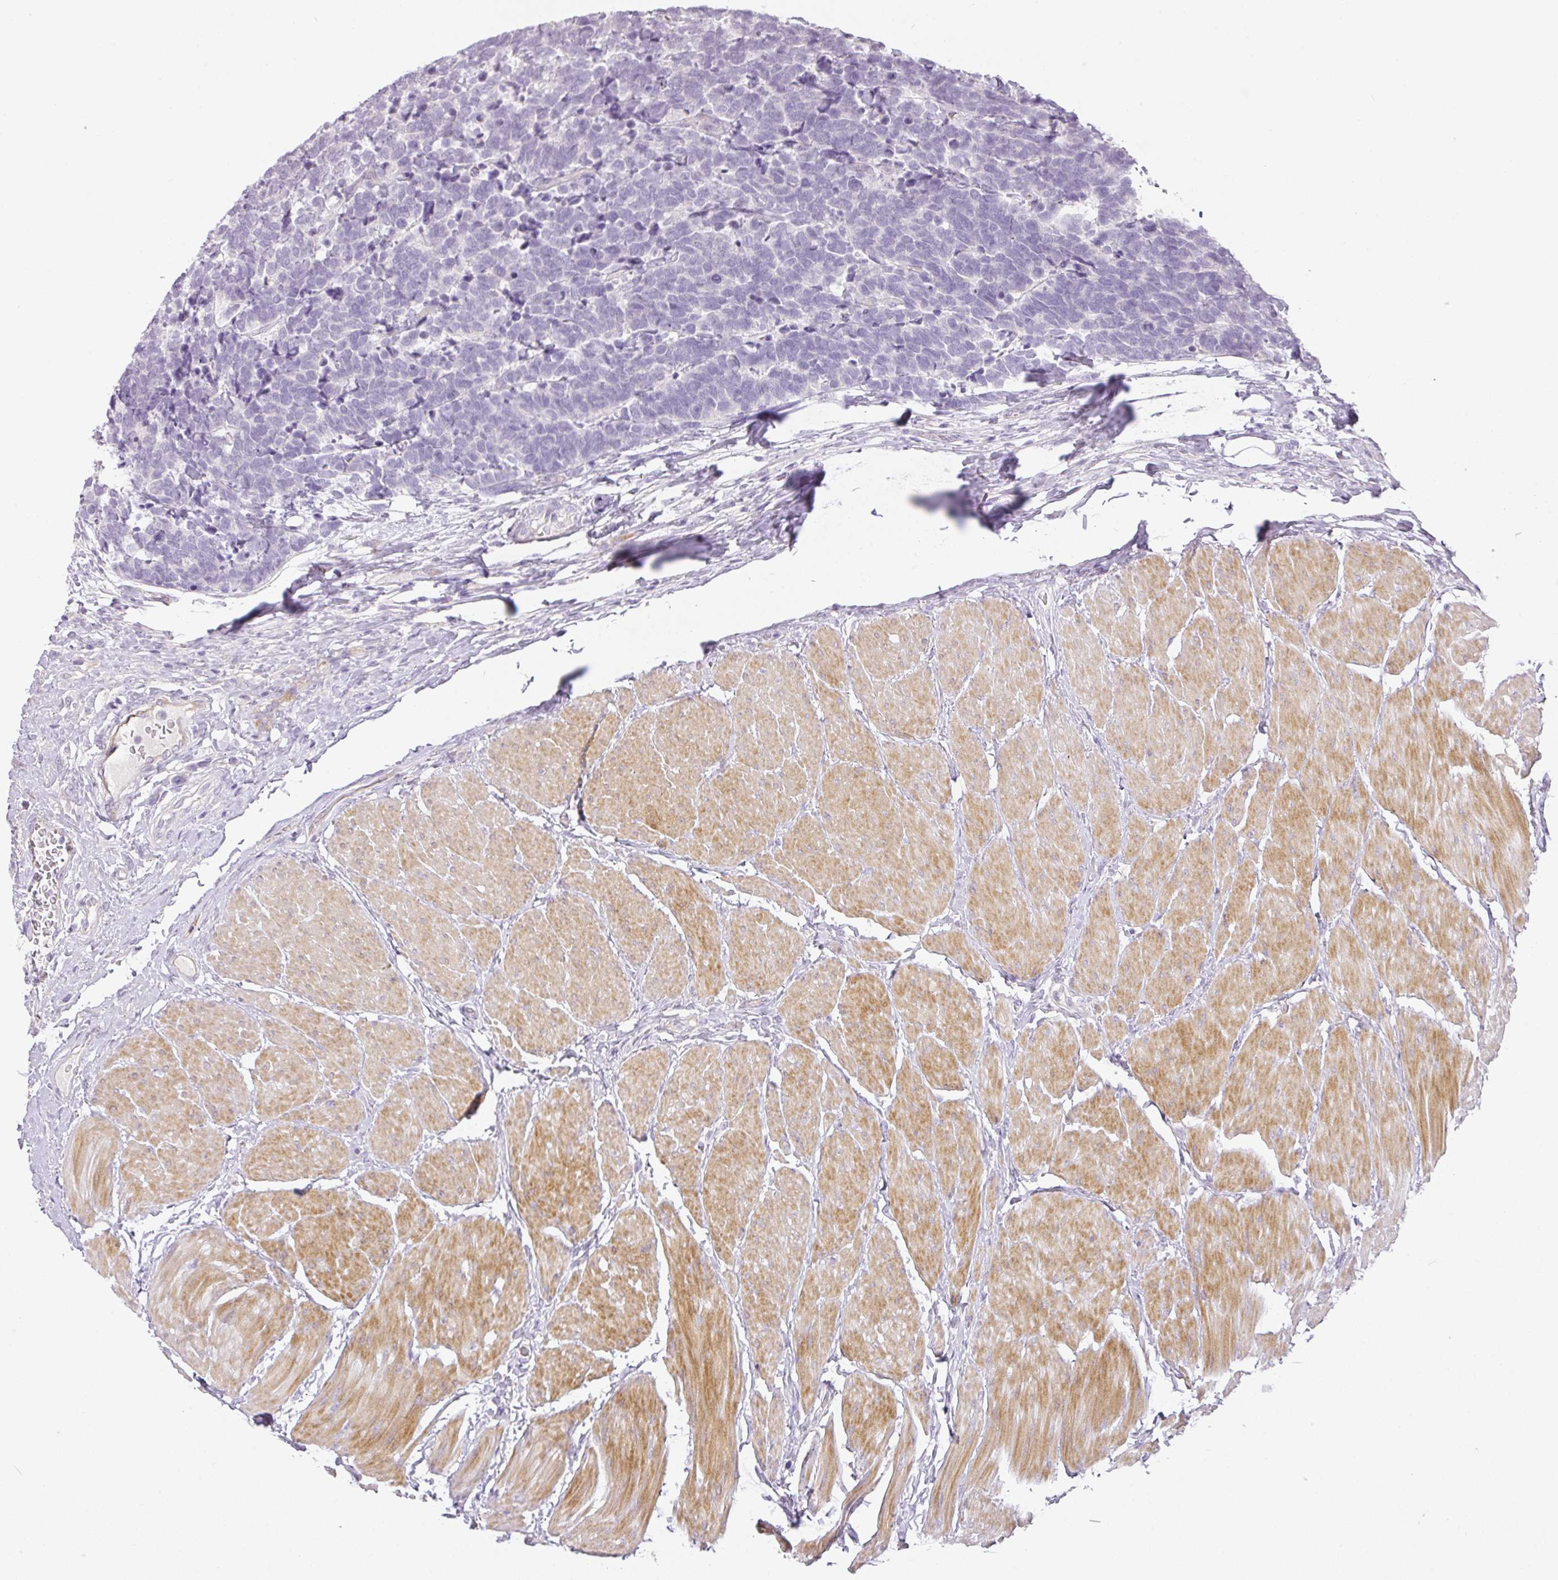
{"staining": {"intensity": "negative", "quantity": "none", "location": "none"}, "tissue": "carcinoid", "cell_type": "Tumor cells", "image_type": "cancer", "snomed": [{"axis": "morphology", "description": "Carcinoma, NOS"}, {"axis": "morphology", "description": "Carcinoid, malignant, NOS"}, {"axis": "topography", "description": "Urinary bladder"}], "caption": "Immunohistochemistry histopathology image of neoplastic tissue: carcinoid stained with DAB exhibits no significant protein staining in tumor cells. (DAB IHC visualized using brightfield microscopy, high magnification).", "gene": "RAX2", "patient": {"sex": "male", "age": 57}}